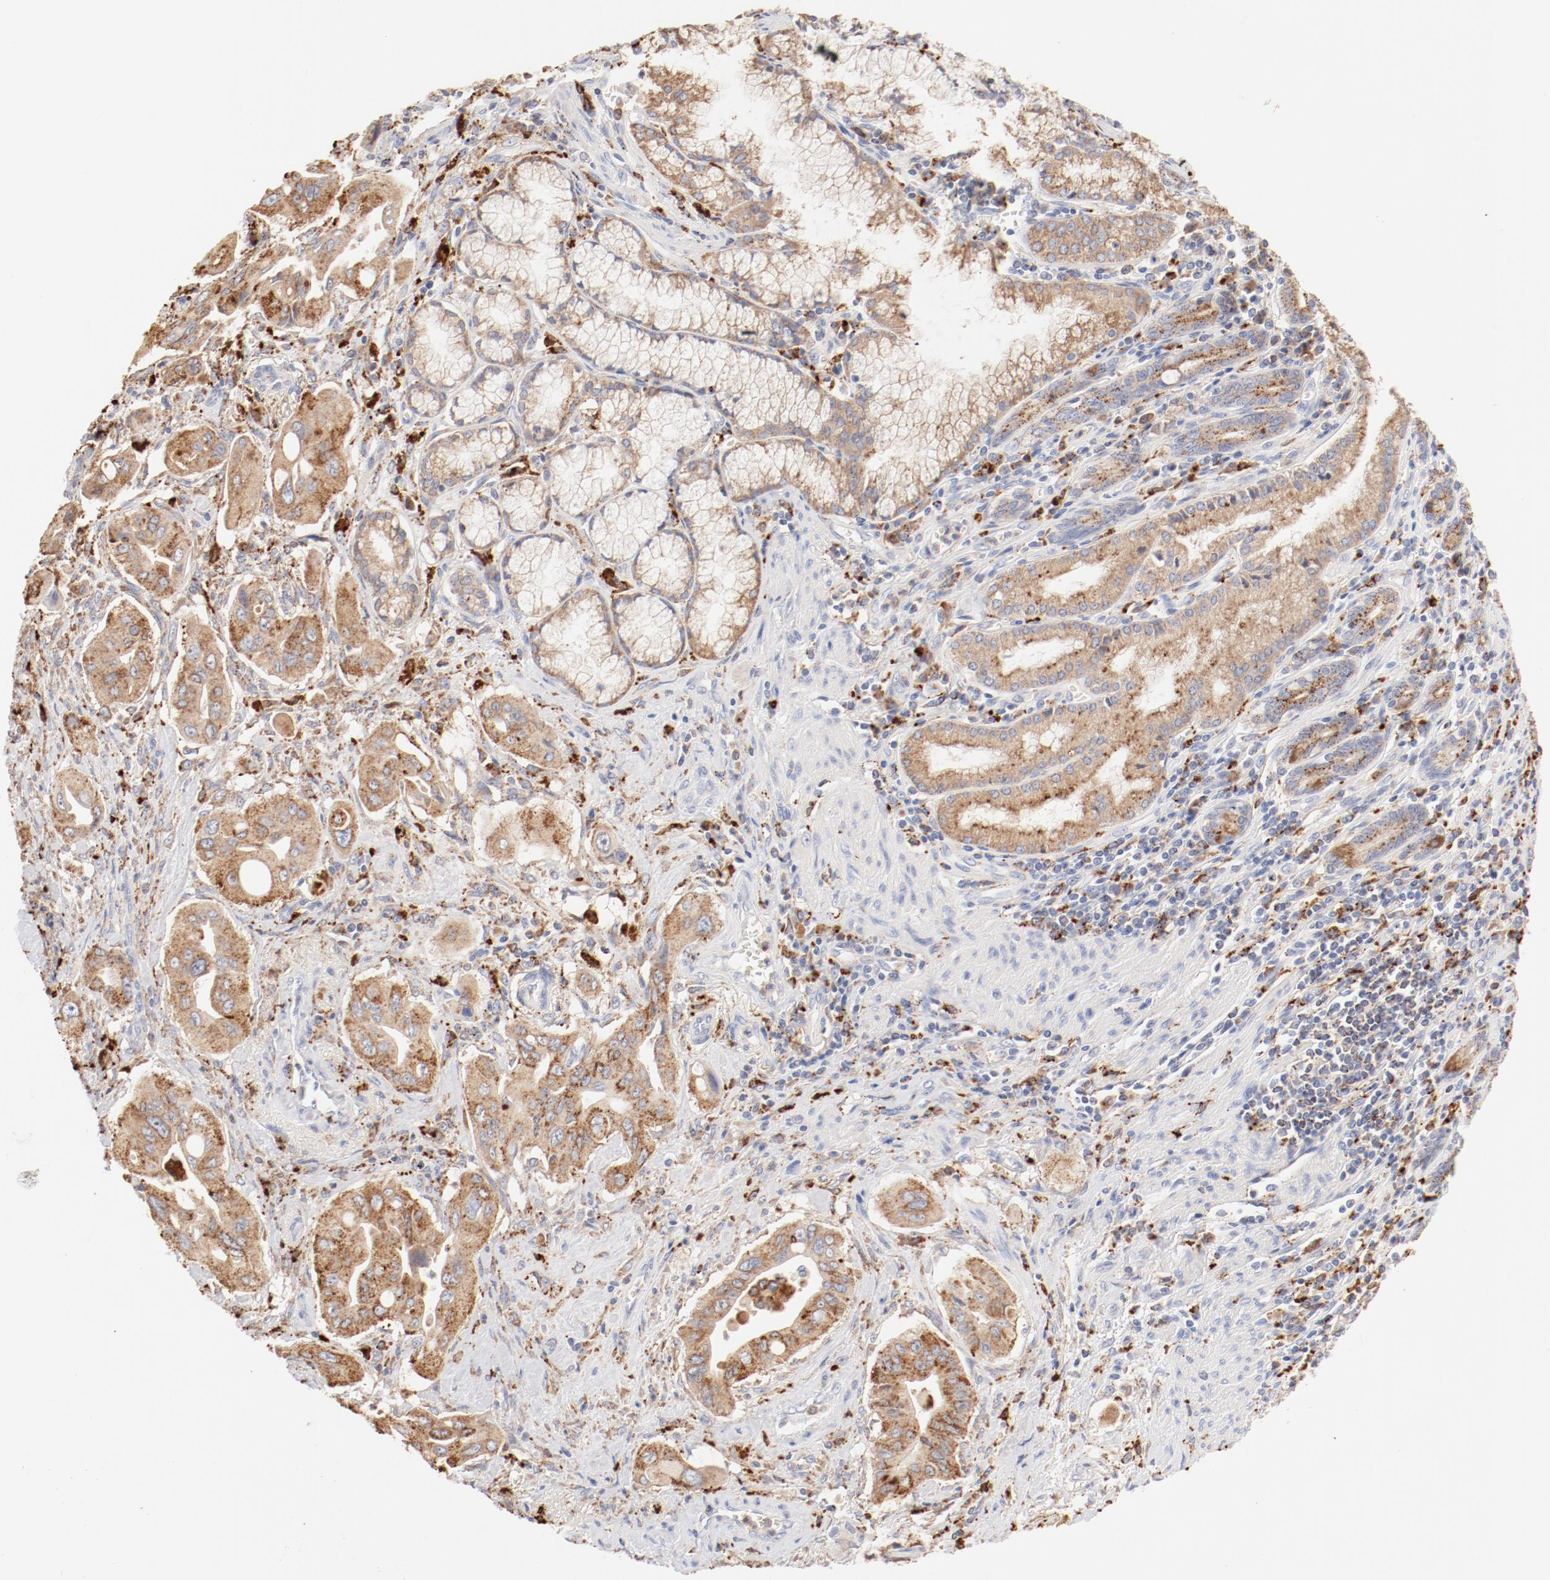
{"staining": {"intensity": "weak", "quantity": ">75%", "location": "cytoplasmic/membranous"}, "tissue": "pancreatic cancer", "cell_type": "Tumor cells", "image_type": "cancer", "snomed": [{"axis": "morphology", "description": "Adenocarcinoma, NOS"}, {"axis": "topography", "description": "Pancreas"}], "caption": "The micrograph reveals a brown stain indicating the presence of a protein in the cytoplasmic/membranous of tumor cells in pancreatic adenocarcinoma.", "gene": "CTSH", "patient": {"sex": "male", "age": 77}}